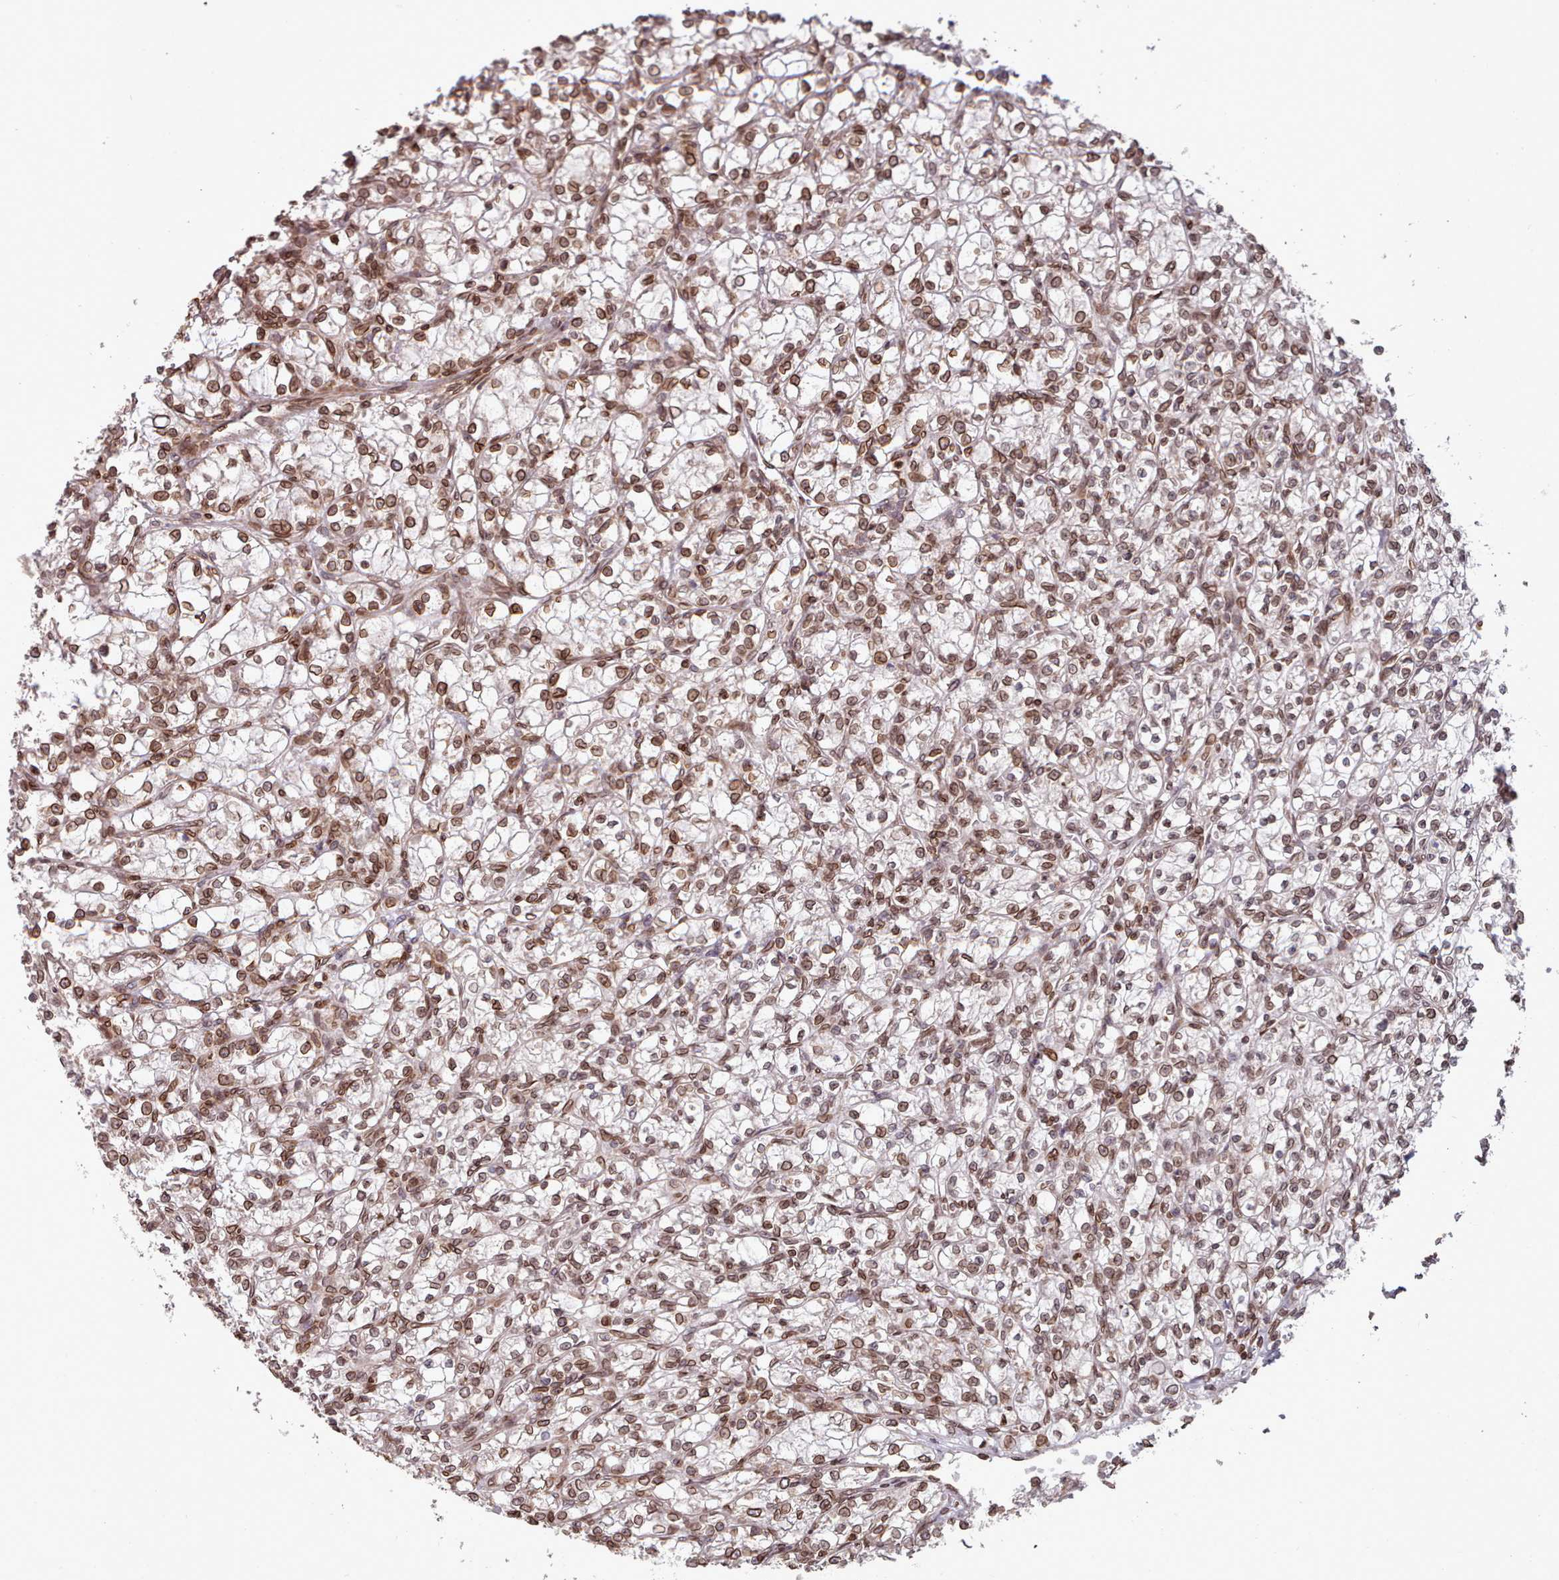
{"staining": {"intensity": "moderate", "quantity": ">75%", "location": "cytoplasmic/membranous,nuclear"}, "tissue": "renal cancer", "cell_type": "Tumor cells", "image_type": "cancer", "snomed": [{"axis": "morphology", "description": "Adenocarcinoma, NOS"}, {"axis": "topography", "description": "Kidney"}], "caption": "Brown immunohistochemical staining in renal cancer (adenocarcinoma) shows moderate cytoplasmic/membranous and nuclear expression in about >75% of tumor cells.", "gene": "TOR1AIP1", "patient": {"sex": "female", "age": 59}}